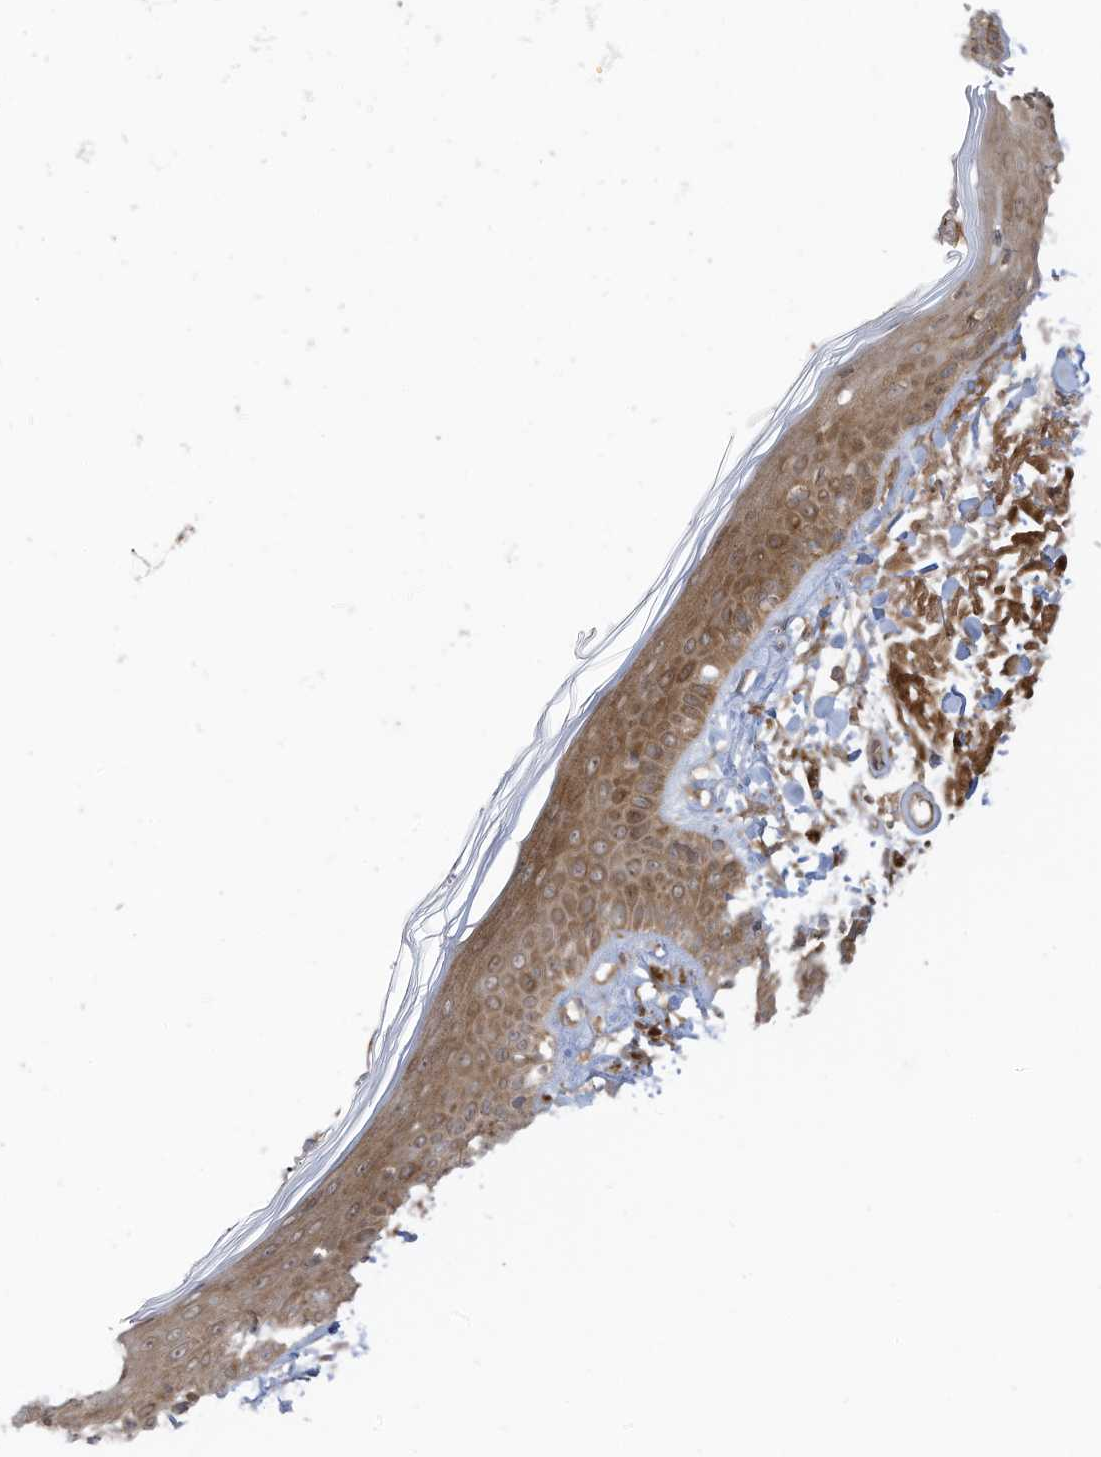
{"staining": {"intensity": "moderate", "quantity": ">75%", "location": "cytoplasmic/membranous"}, "tissue": "skin", "cell_type": "Fibroblasts", "image_type": "normal", "snomed": [{"axis": "morphology", "description": "Normal tissue, NOS"}, {"axis": "topography", "description": "Skin"}, {"axis": "topography", "description": "Skeletal muscle"}], "caption": "A brown stain labels moderate cytoplasmic/membranous expression of a protein in fibroblasts of benign human skin. (Stains: DAB in brown, nuclei in blue, Microscopy: brightfield microscopy at high magnification).", "gene": "REPS1", "patient": {"sex": "male", "age": 83}}